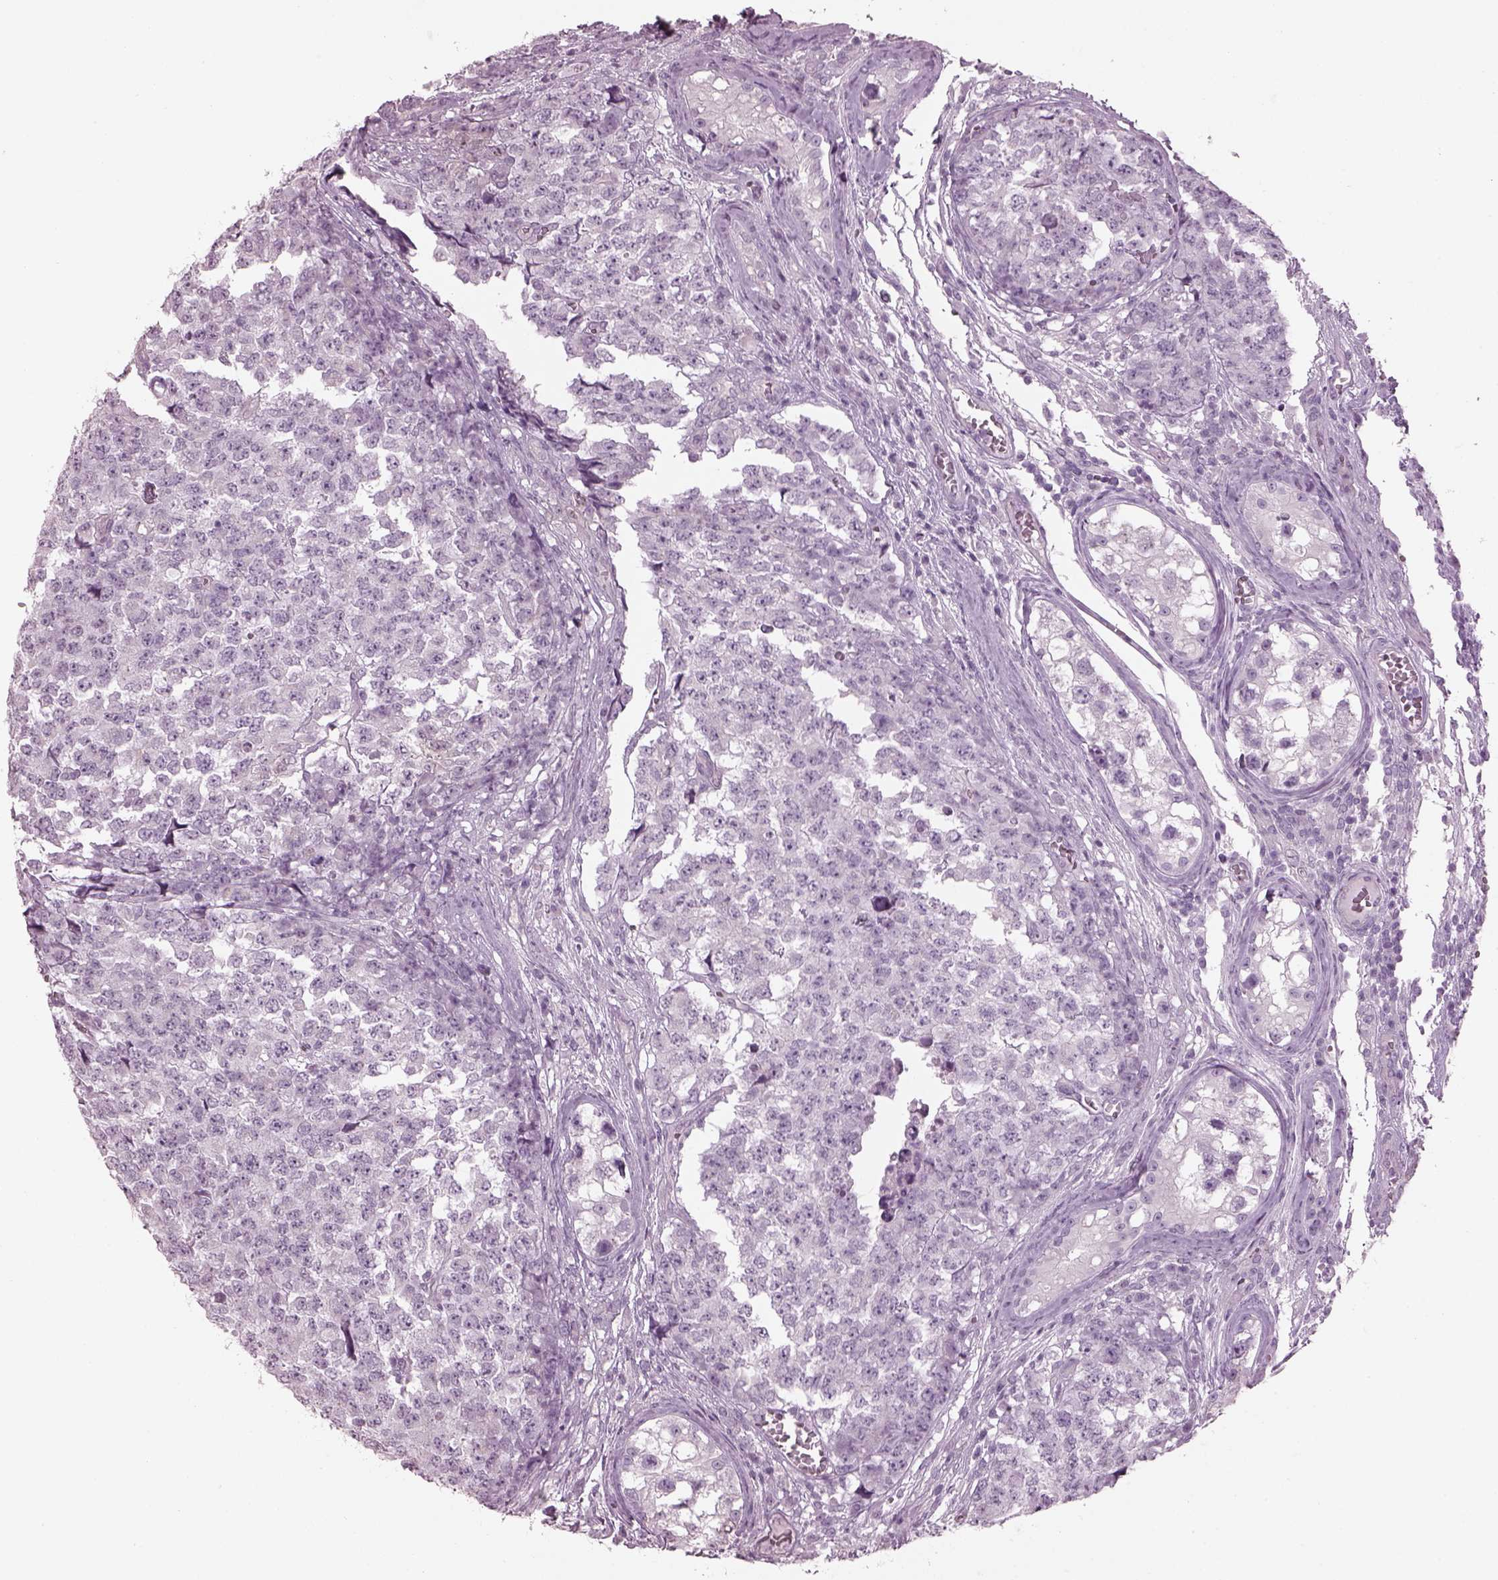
{"staining": {"intensity": "negative", "quantity": "none", "location": "none"}, "tissue": "testis cancer", "cell_type": "Tumor cells", "image_type": "cancer", "snomed": [{"axis": "morphology", "description": "Carcinoma, Embryonal, NOS"}, {"axis": "topography", "description": "Testis"}], "caption": "An immunohistochemistry image of testis embryonal carcinoma is shown. There is no staining in tumor cells of testis embryonal carcinoma. (DAB immunohistochemistry visualized using brightfield microscopy, high magnification).", "gene": "PDC", "patient": {"sex": "male", "age": 23}}